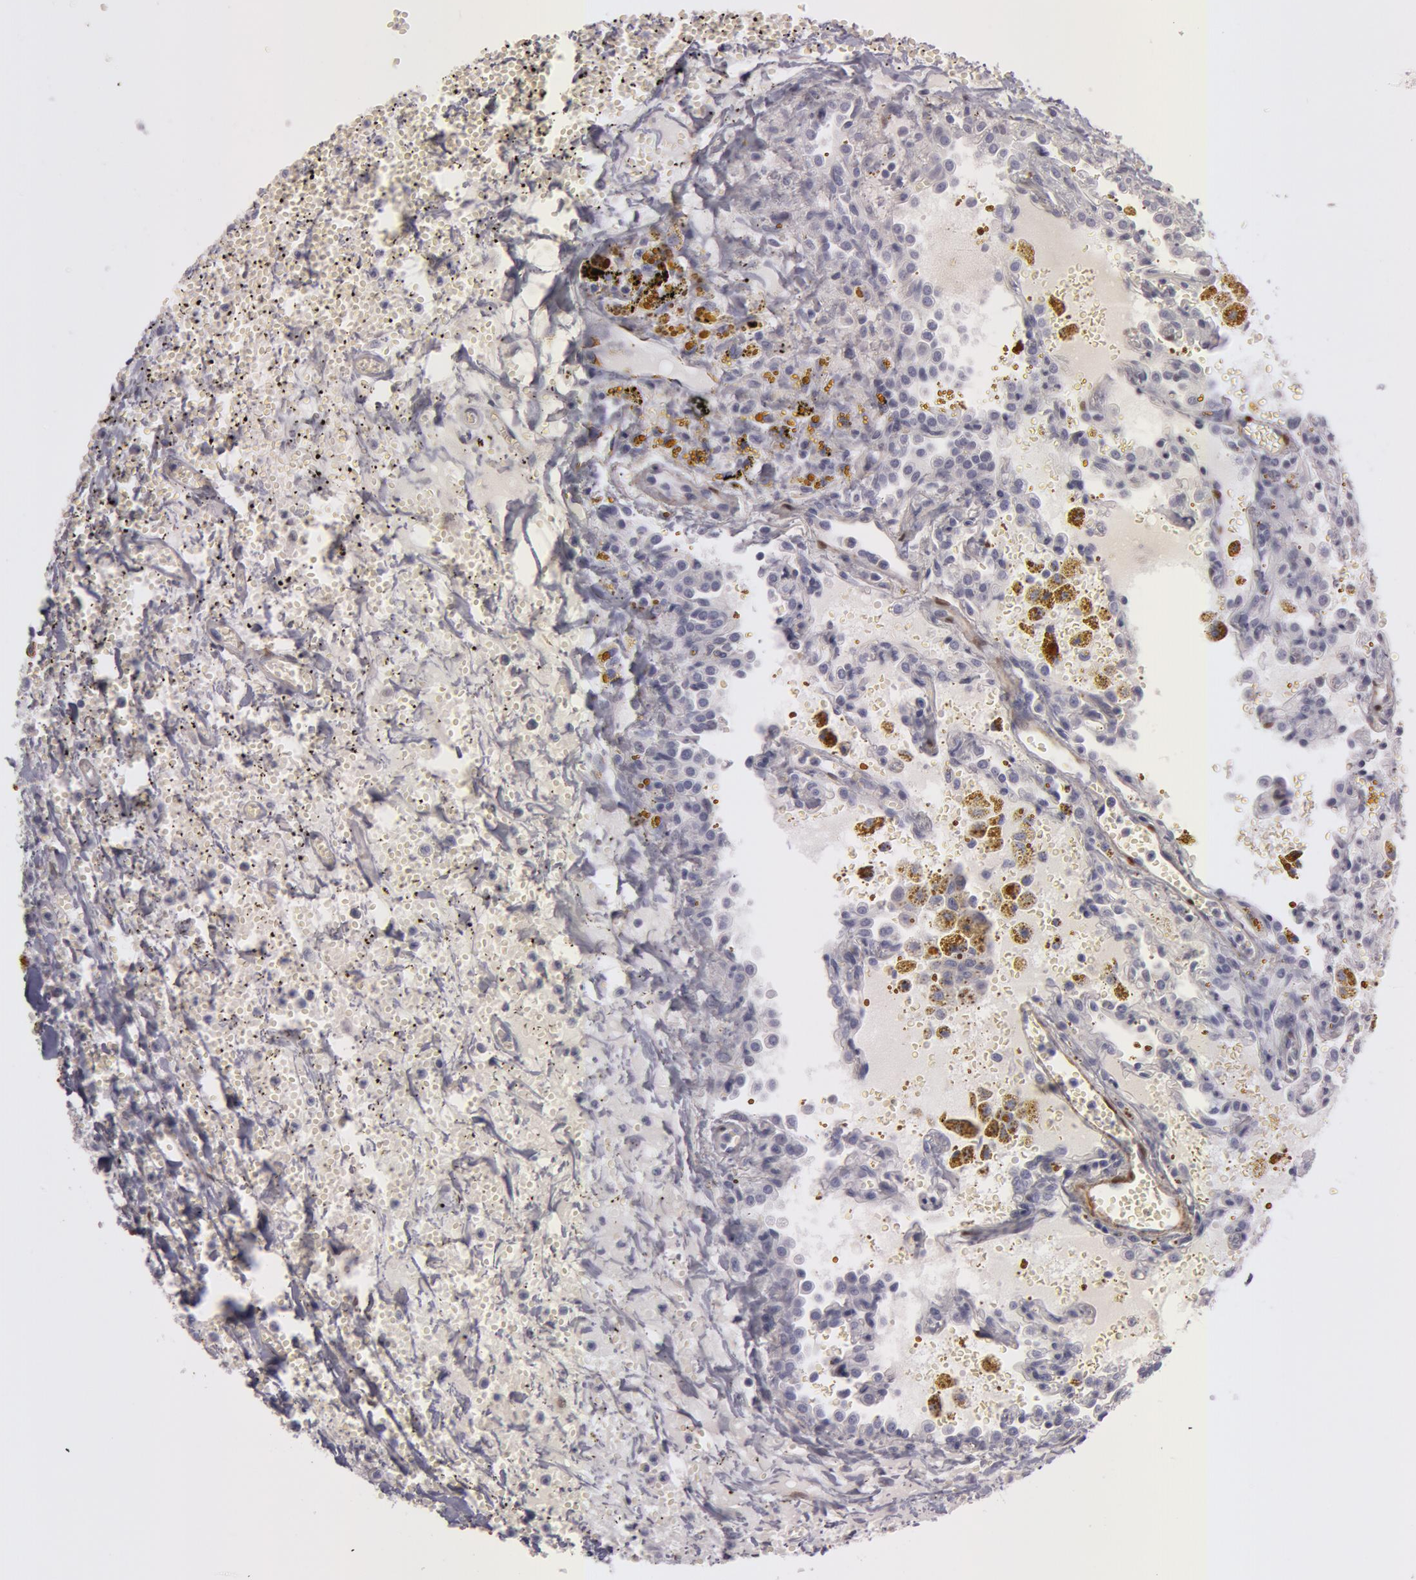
{"staining": {"intensity": "negative", "quantity": "none", "location": "none"}, "tissue": "carcinoid", "cell_type": "Tumor cells", "image_type": "cancer", "snomed": [{"axis": "morphology", "description": "Carcinoid, malignant, NOS"}, {"axis": "topography", "description": "Bronchus"}], "caption": "Carcinoid stained for a protein using immunohistochemistry (IHC) shows no staining tumor cells.", "gene": "TAGLN", "patient": {"sex": "male", "age": 55}}